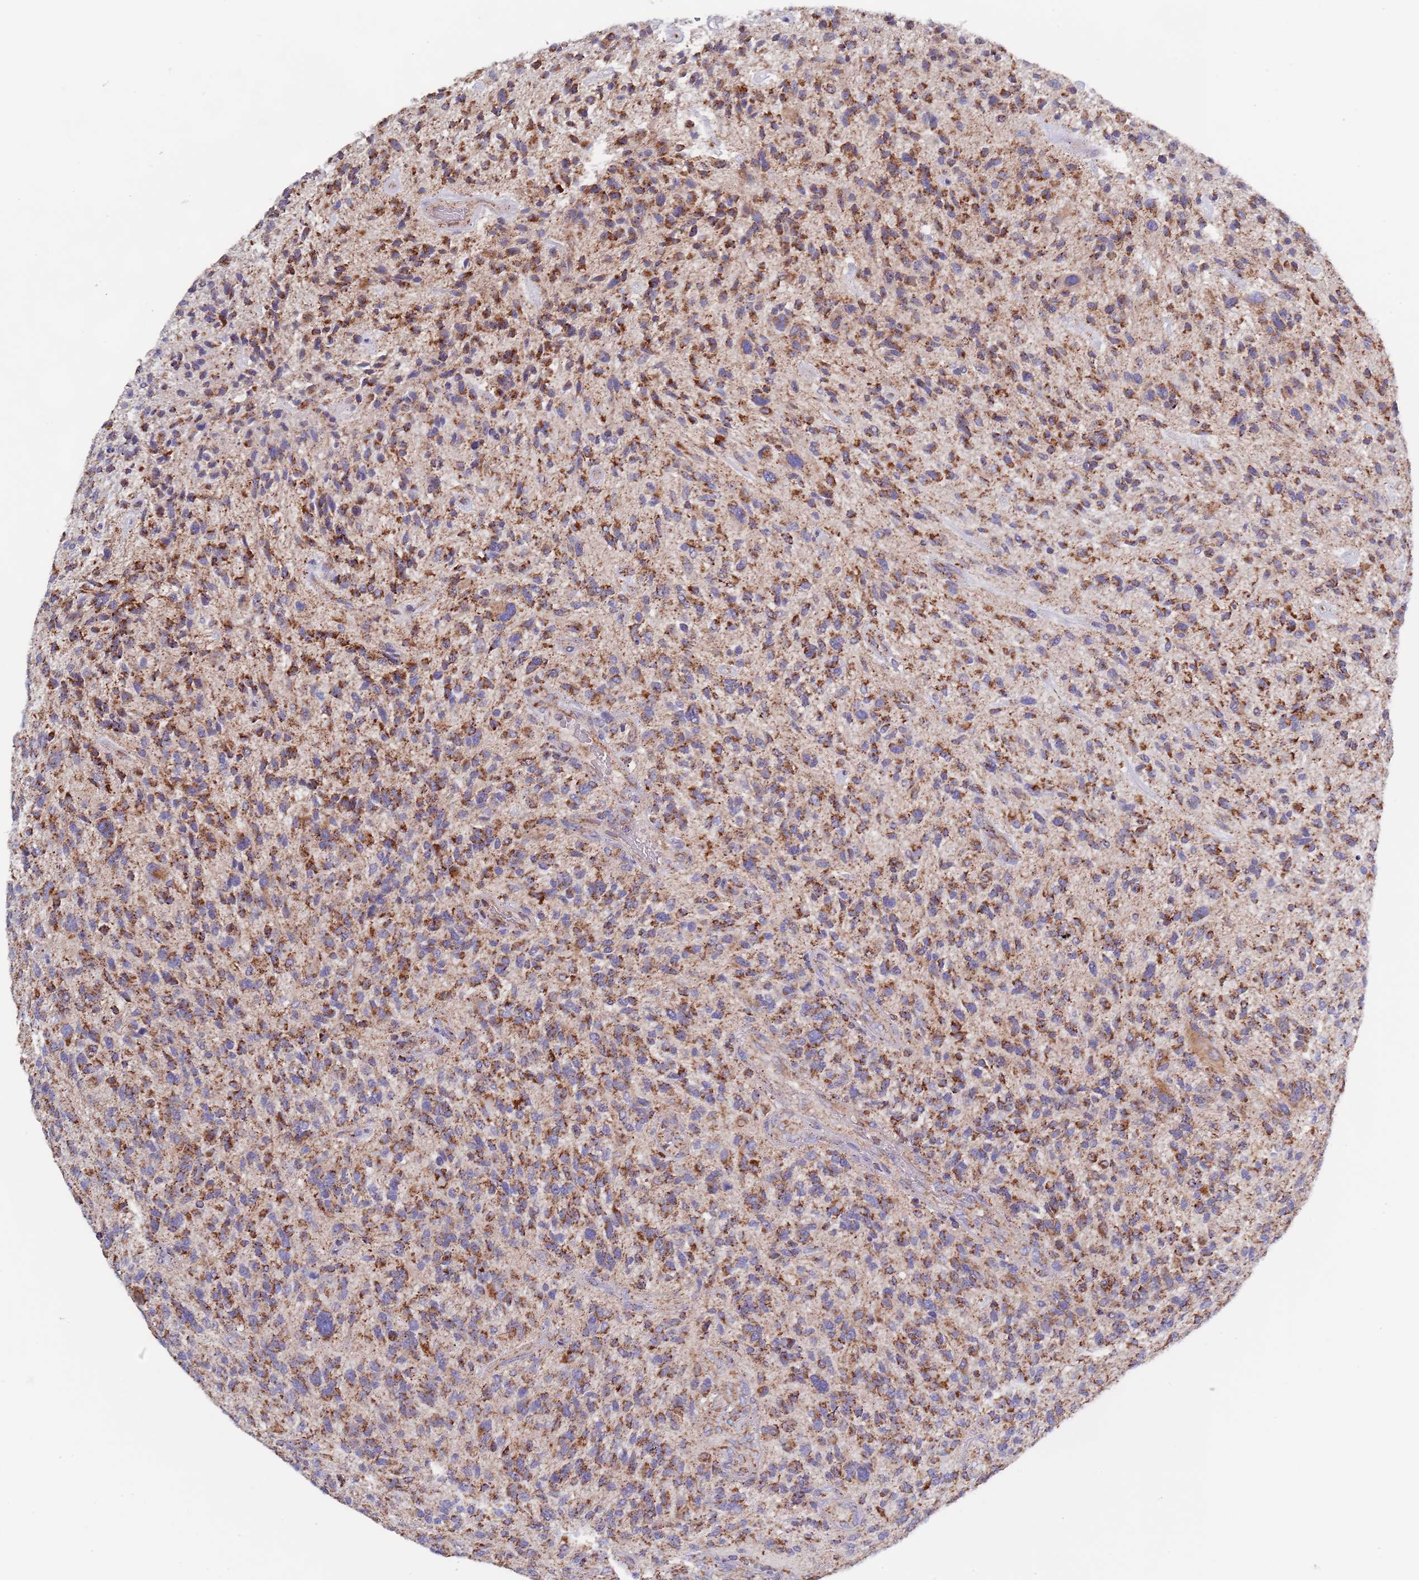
{"staining": {"intensity": "moderate", "quantity": ">75%", "location": "cytoplasmic/membranous"}, "tissue": "glioma", "cell_type": "Tumor cells", "image_type": "cancer", "snomed": [{"axis": "morphology", "description": "Glioma, malignant, High grade"}, {"axis": "topography", "description": "Brain"}], "caption": "Human glioma stained for a protein (brown) displays moderate cytoplasmic/membranous positive positivity in about >75% of tumor cells.", "gene": "PGP", "patient": {"sex": "male", "age": 47}}